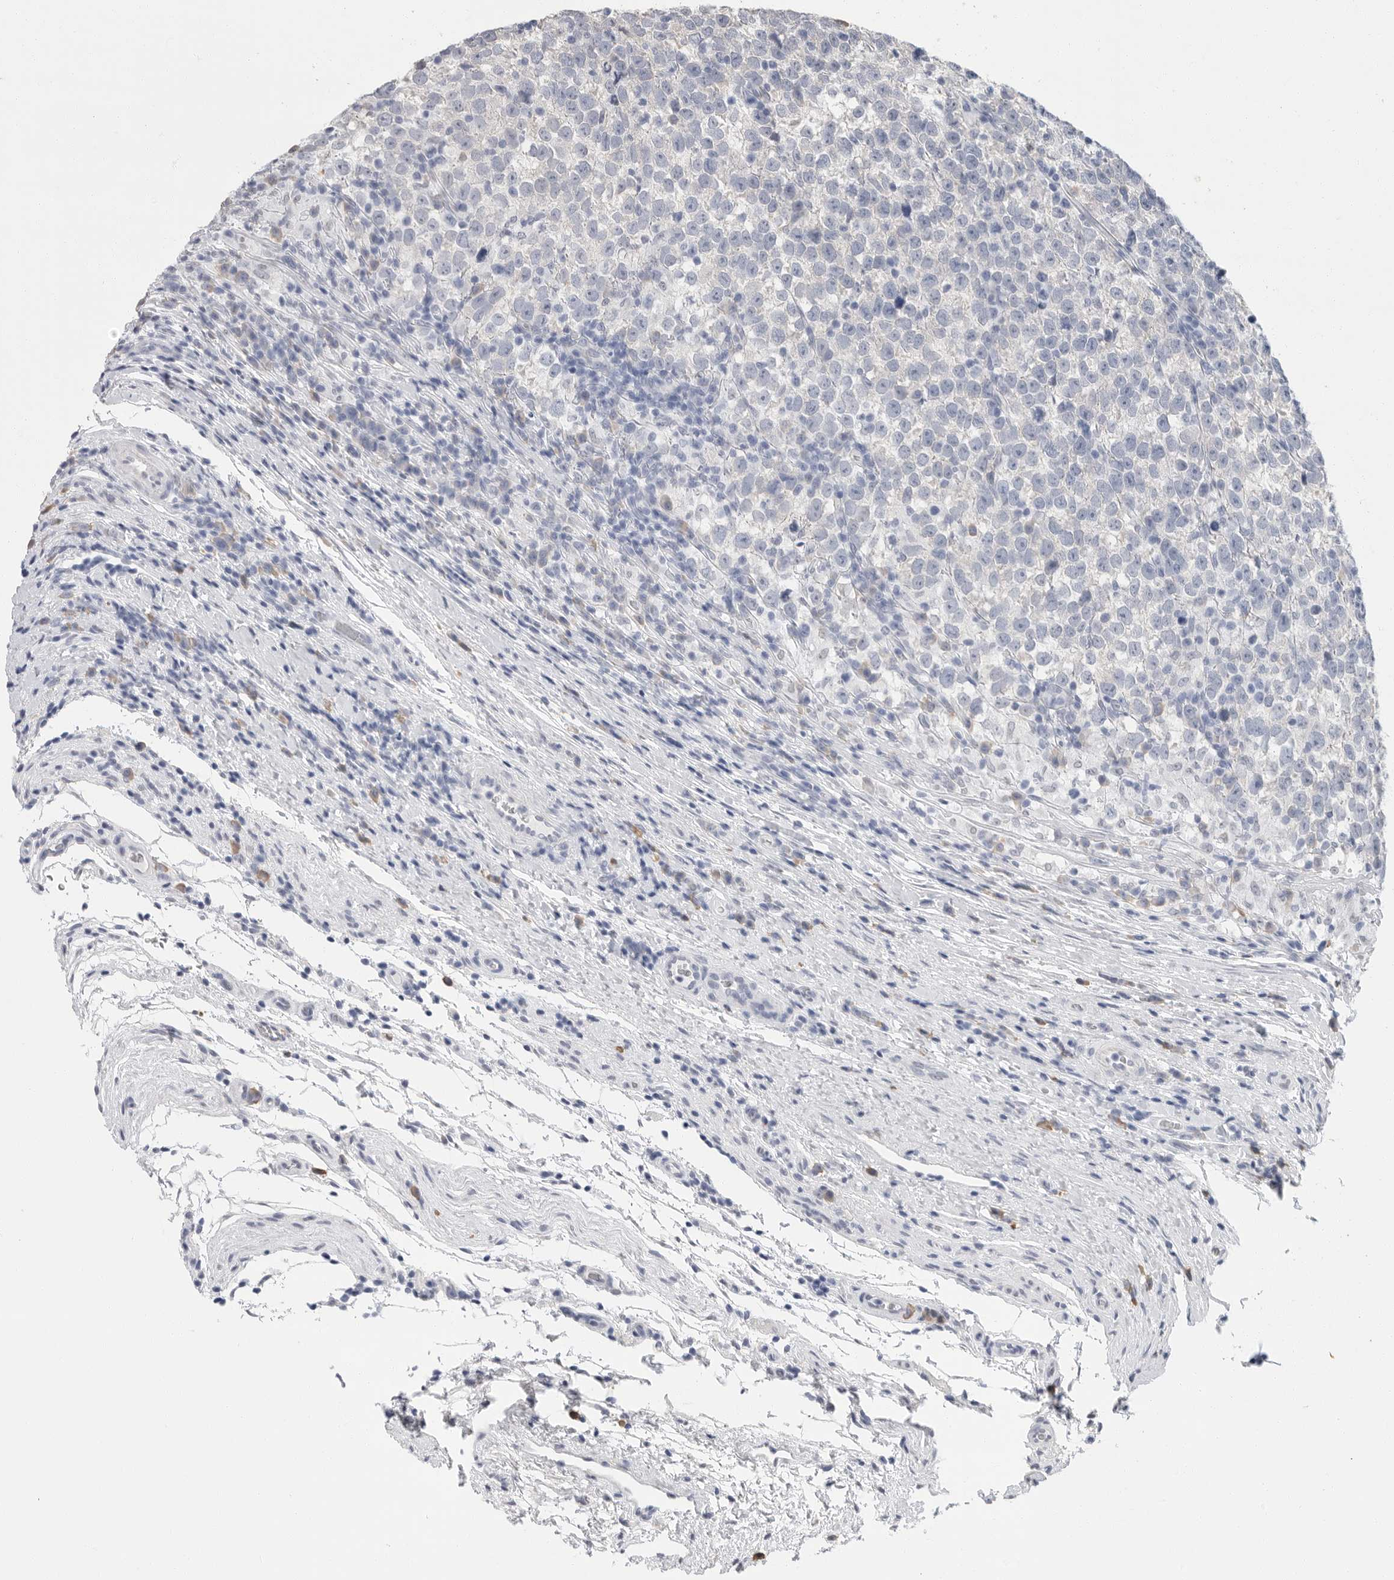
{"staining": {"intensity": "negative", "quantity": "none", "location": "none"}, "tissue": "testis cancer", "cell_type": "Tumor cells", "image_type": "cancer", "snomed": [{"axis": "morphology", "description": "Normal tissue, NOS"}, {"axis": "morphology", "description": "Seminoma, NOS"}, {"axis": "topography", "description": "Testis"}], "caption": "Tumor cells are negative for protein expression in human testis cancer.", "gene": "ARHGEF10", "patient": {"sex": "male", "age": 43}}